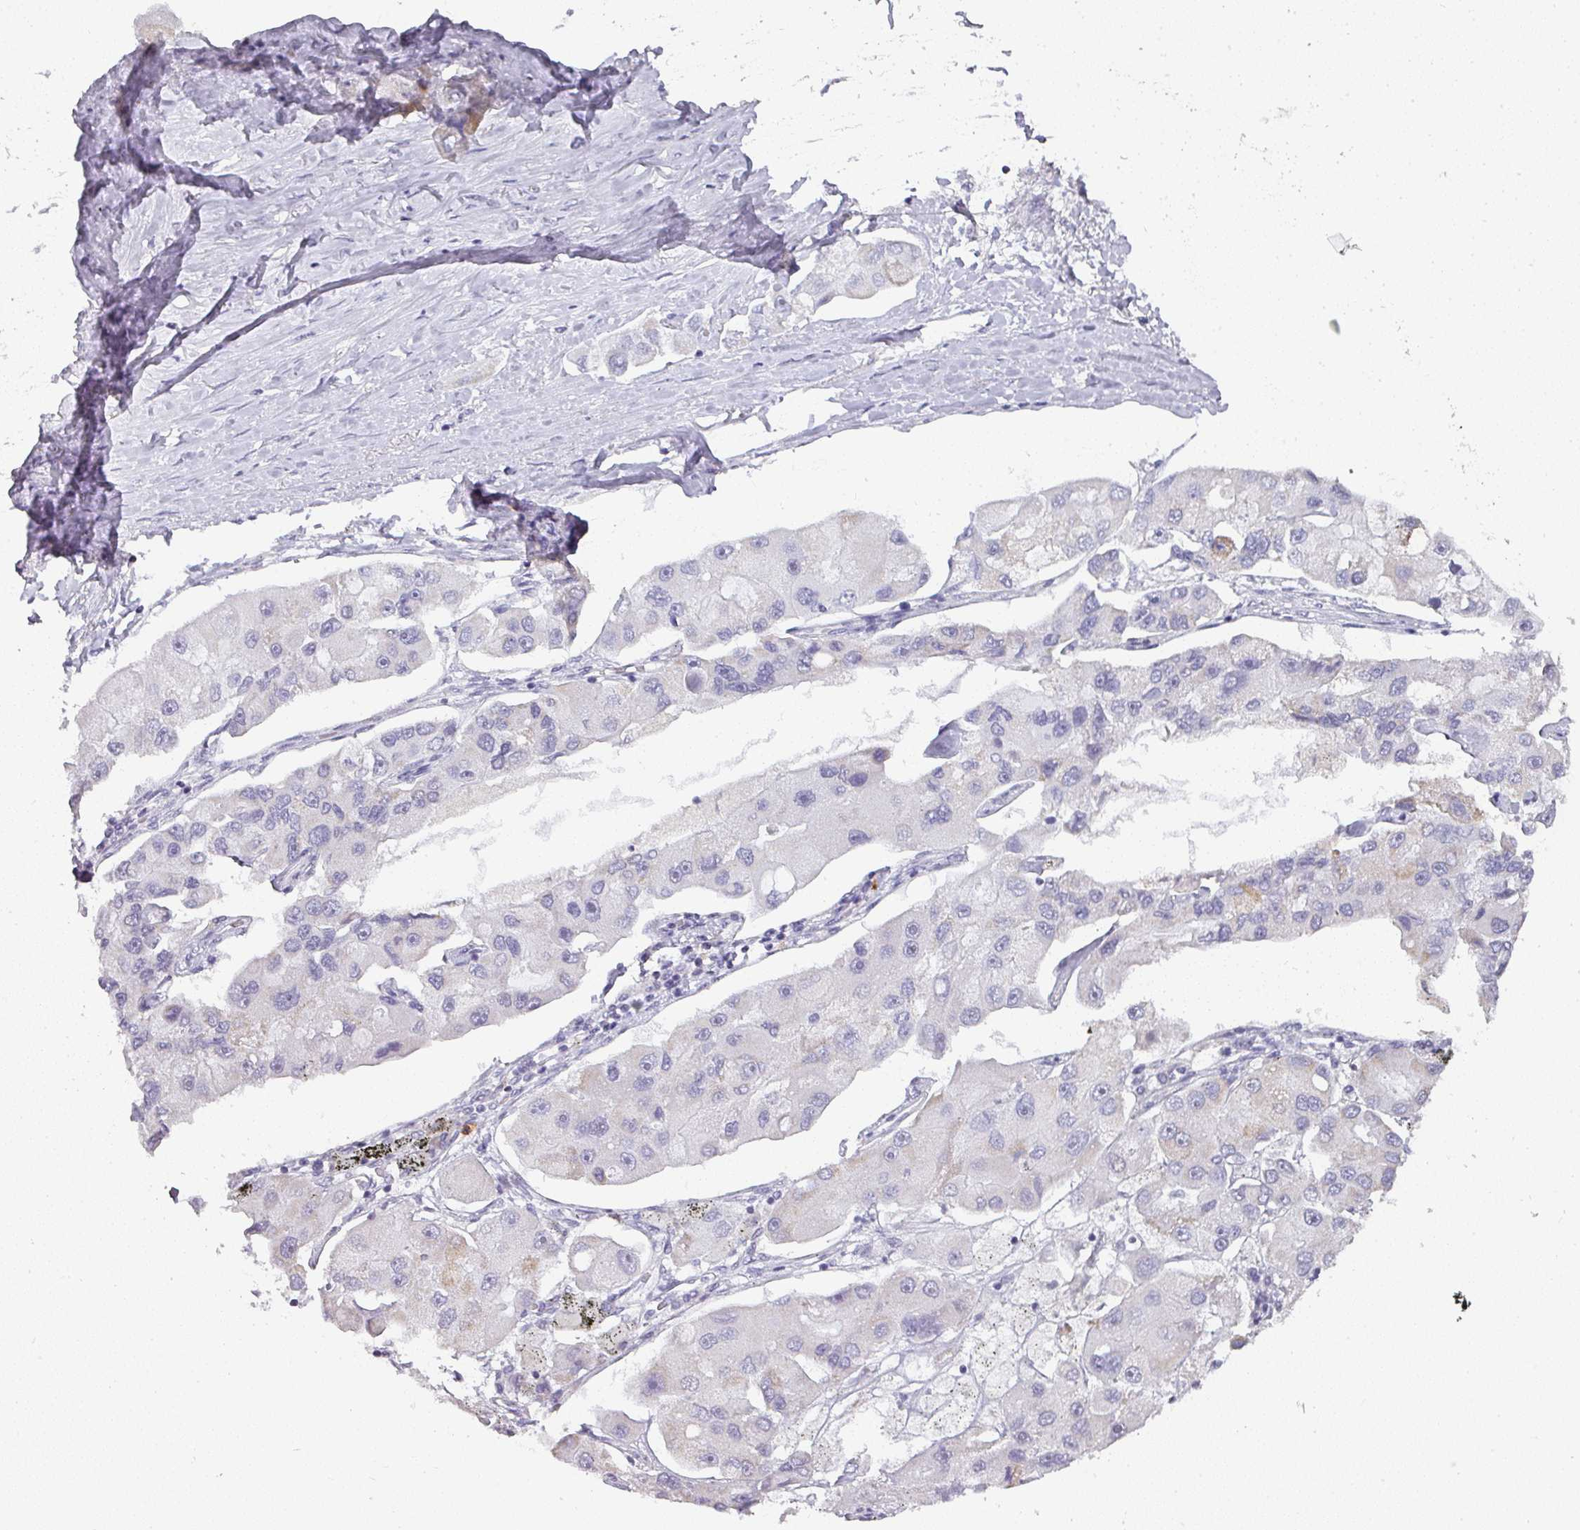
{"staining": {"intensity": "negative", "quantity": "none", "location": "none"}, "tissue": "lung cancer", "cell_type": "Tumor cells", "image_type": "cancer", "snomed": [{"axis": "morphology", "description": "Adenocarcinoma, NOS"}, {"axis": "topography", "description": "Lung"}], "caption": "IHC image of adenocarcinoma (lung) stained for a protein (brown), which exhibits no staining in tumor cells. (Stains: DAB immunohistochemistry with hematoxylin counter stain, Microscopy: brightfield microscopy at high magnification).", "gene": "CAMP", "patient": {"sex": "female", "age": 54}}